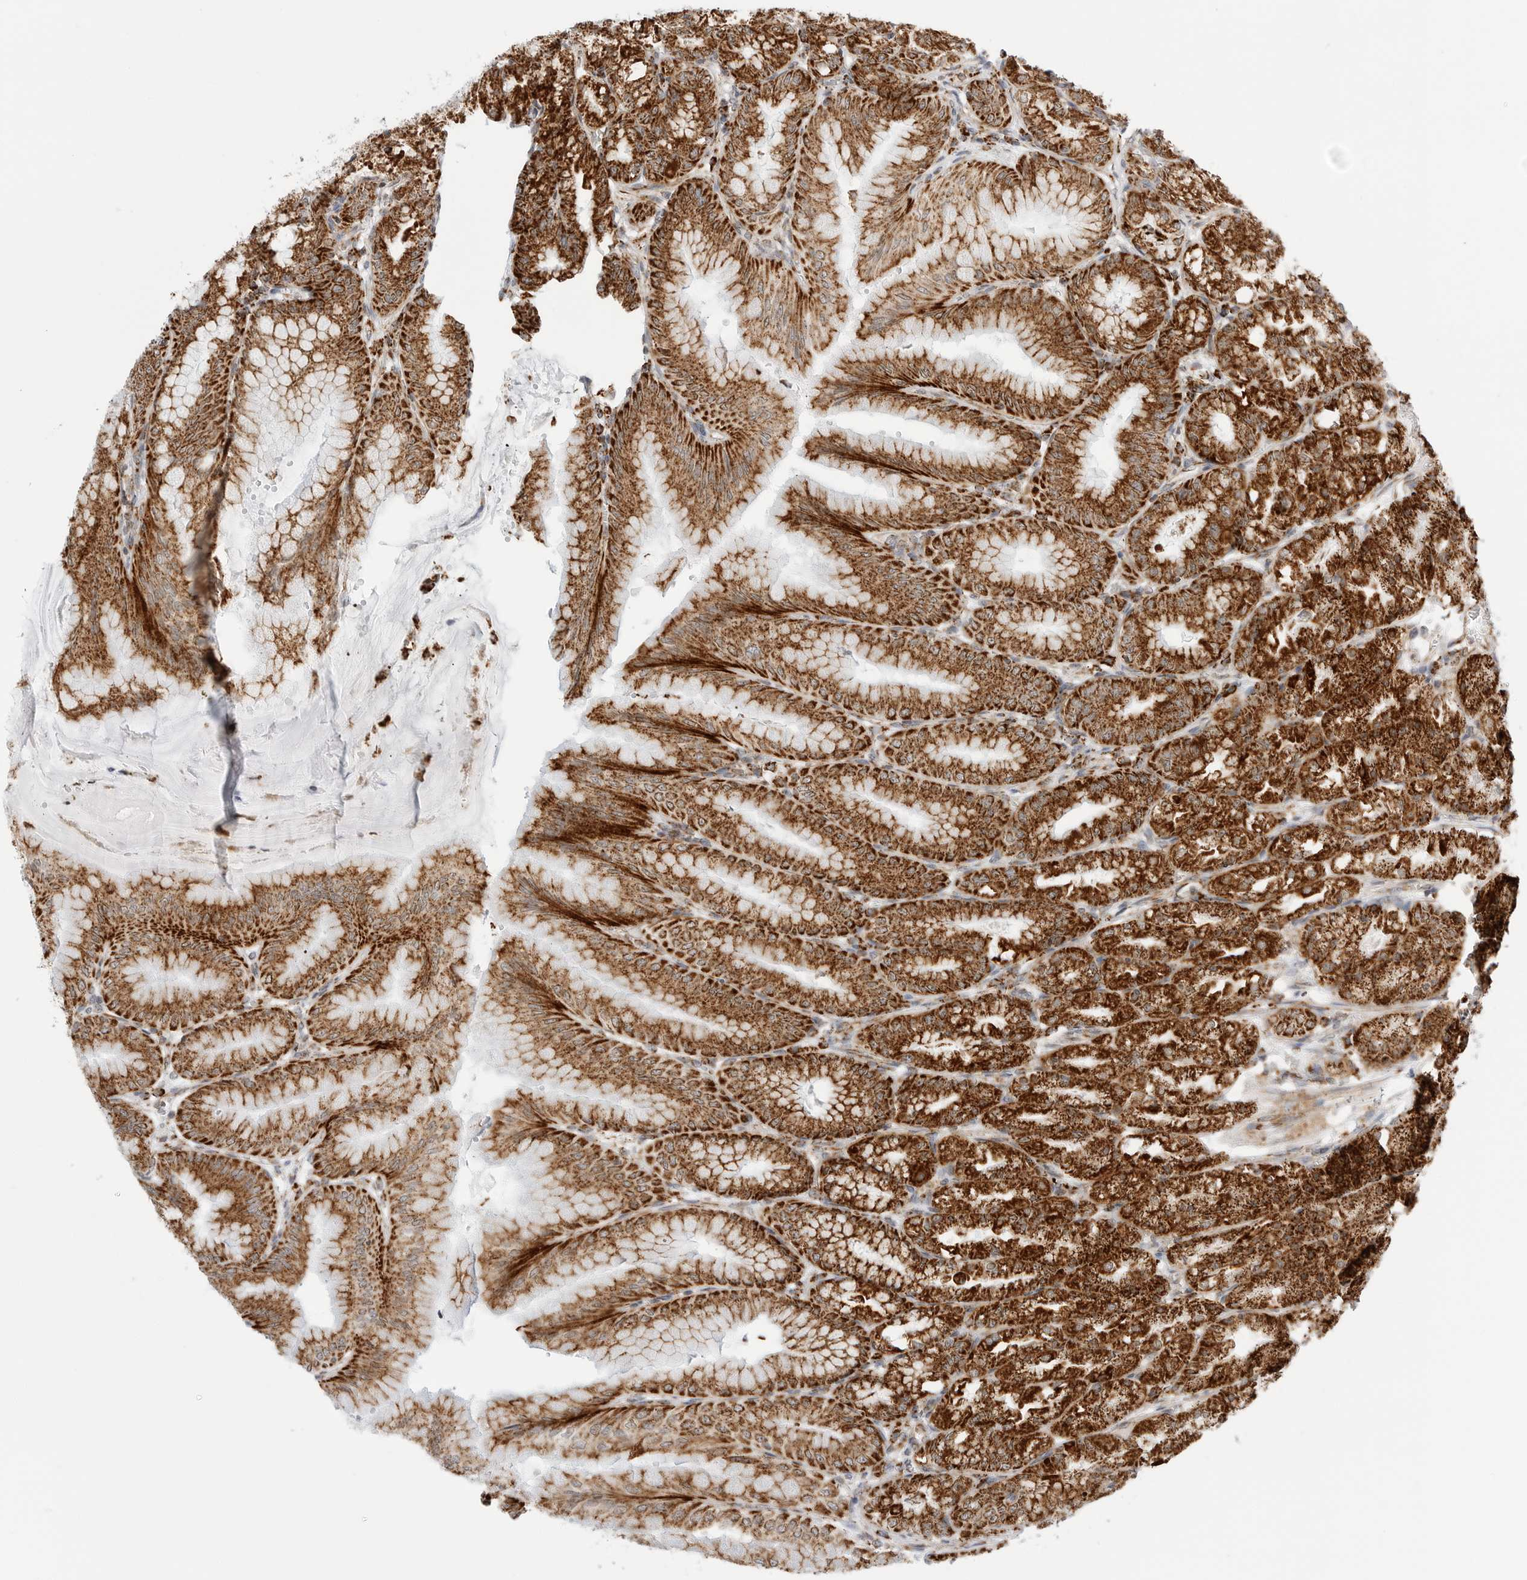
{"staining": {"intensity": "strong", "quantity": ">75%", "location": "cytoplasmic/membranous"}, "tissue": "stomach", "cell_type": "Glandular cells", "image_type": "normal", "snomed": [{"axis": "morphology", "description": "Normal tissue, NOS"}, {"axis": "topography", "description": "Stomach, lower"}], "caption": "DAB (3,3'-diaminobenzidine) immunohistochemical staining of benign stomach reveals strong cytoplasmic/membranous protein expression in approximately >75% of glandular cells. (DAB IHC with brightfield microscopy, high magnification).", "gene": "ATP5IF1", "patient": {"sex": "male", "age": 71}}